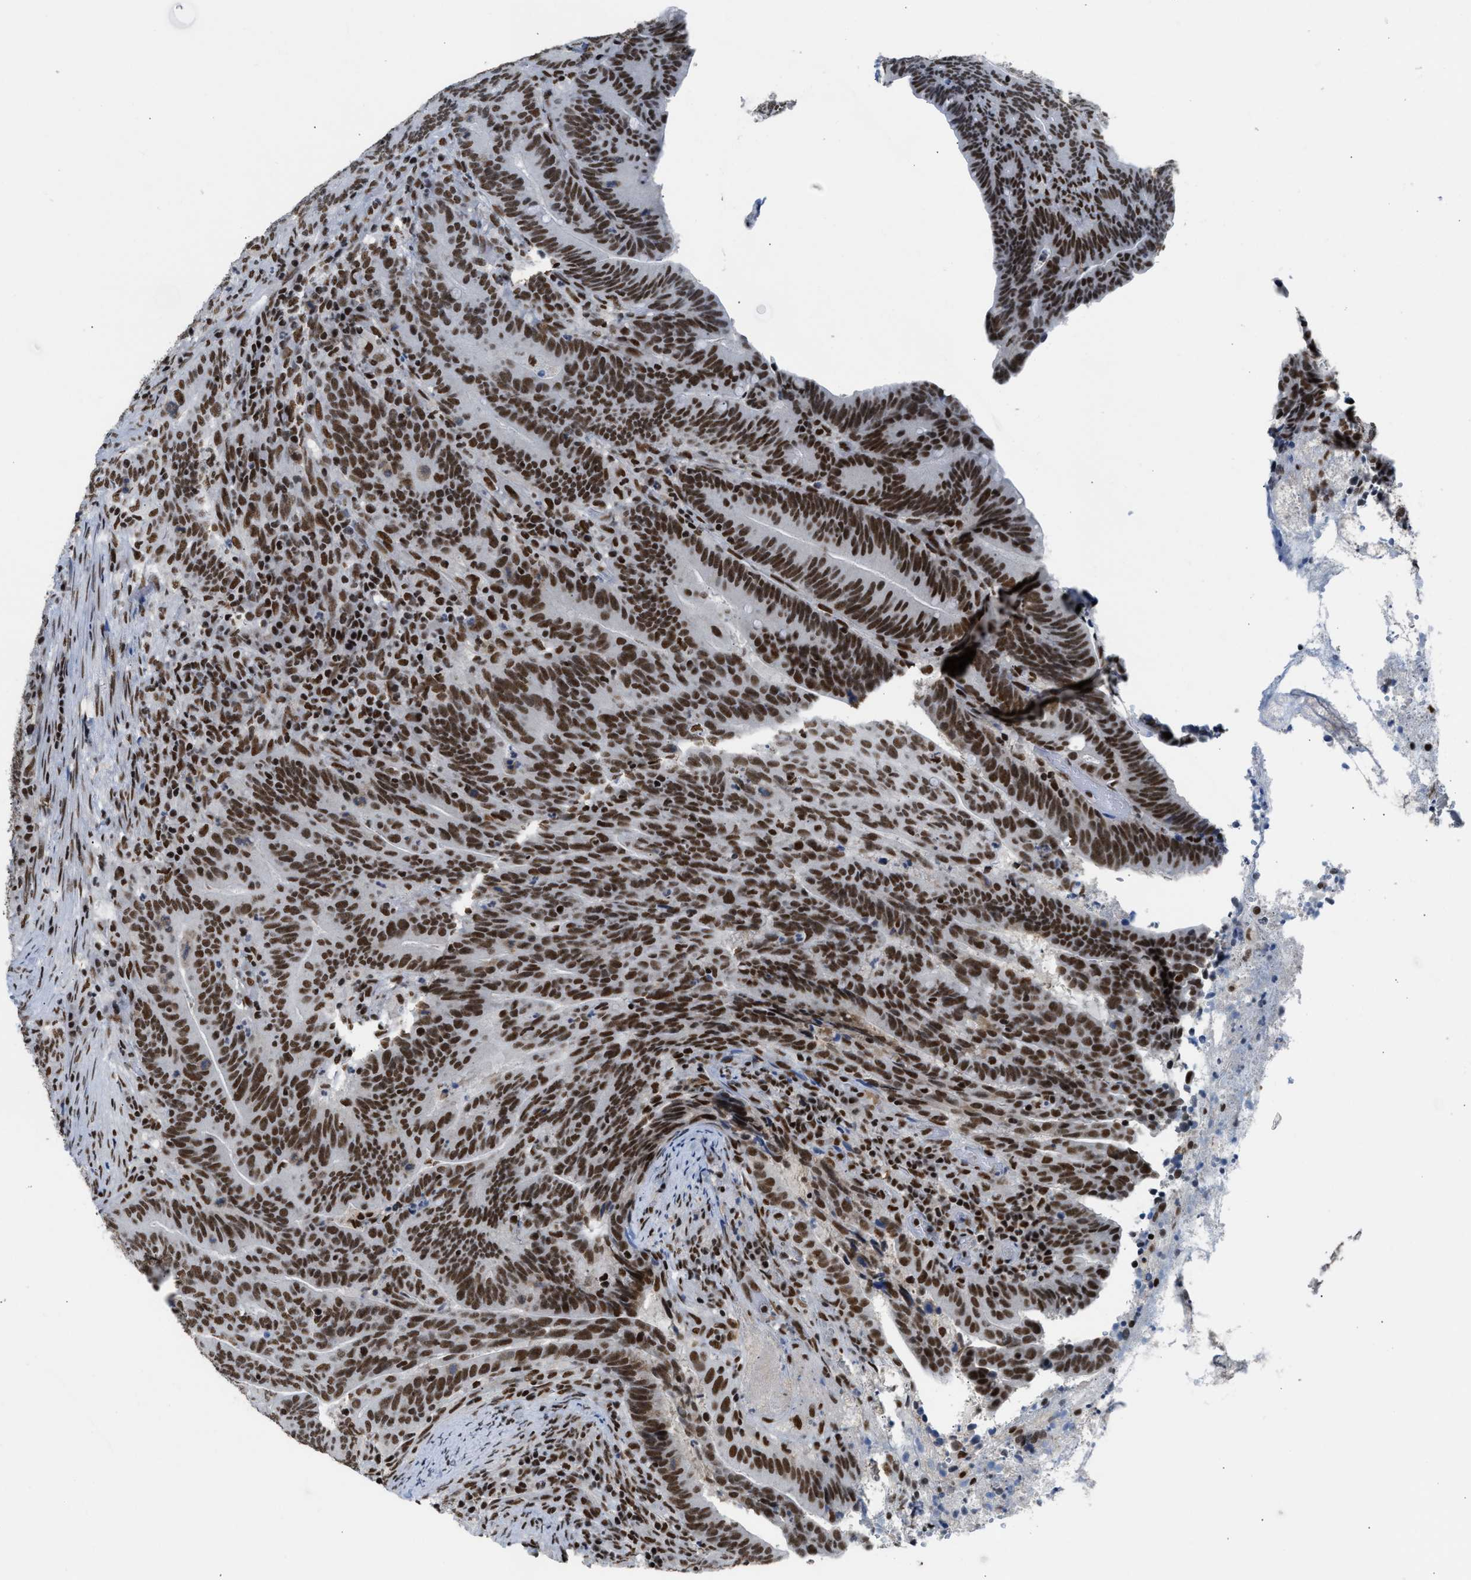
{"staining": {"intensity": "strong", "quantity": ">75%", "location": "nuclear"}, "tissue": "colorectal cancer", "cell_type": "Tumor cells", "image_type": "cancer", "snomed": [{"axis": "morphology", "description": "Adenocarcinoma, NOS"}, {"axis": "topography", "description": "Colon"}], "caption": "DAB (3,3'-diaminobenzidine) immunohistochemical staining of human colorectal cancer (adenocarcinoma) reveals strong nuclear protein positivity in about >75% of tumor cells.", "gene": "SCAF4", "patient": {"sex": "female", "age": 66}}